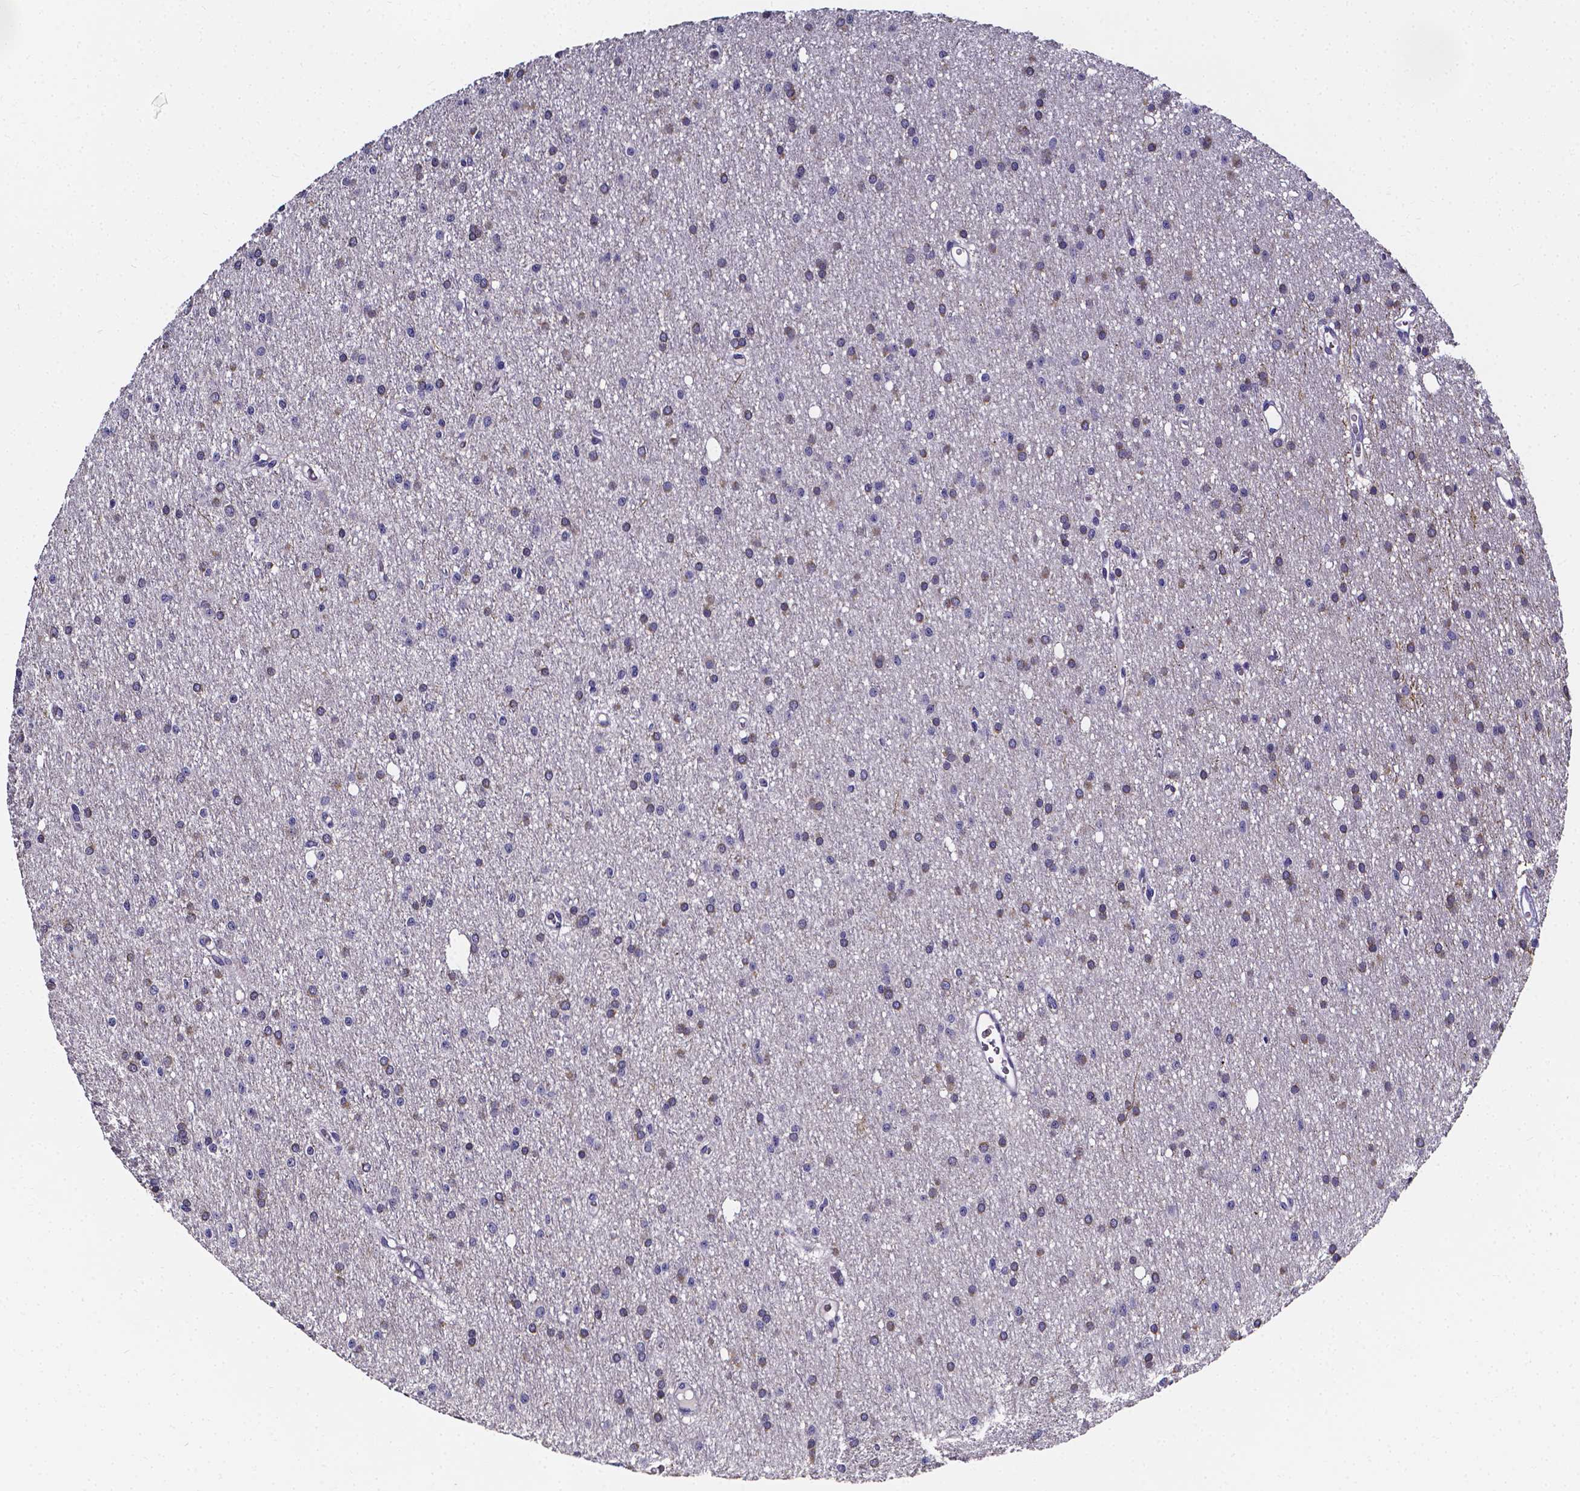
{"staining": {"intensity": "weak", "quantity": "<25%", "location": "cytoplasmic/membranous"}, "tissue": "glioma", "cell_type": "Tumor cells", "image_type": "cancer", "snomed": [{"axis": "morphology", "description": "Glioma, malignant, Low grade"}, {"axis": "topography", "description": "Brain"}], "caption": "Immunohistochemistry (IHC) photomicrograph of neoplastic tissue: human malignant low-grade glioma stained with DAB reveals no significant protein expression in tumor cells.", "gene": "CACNG8", "patient": {"sex": "male", "age": 27}}